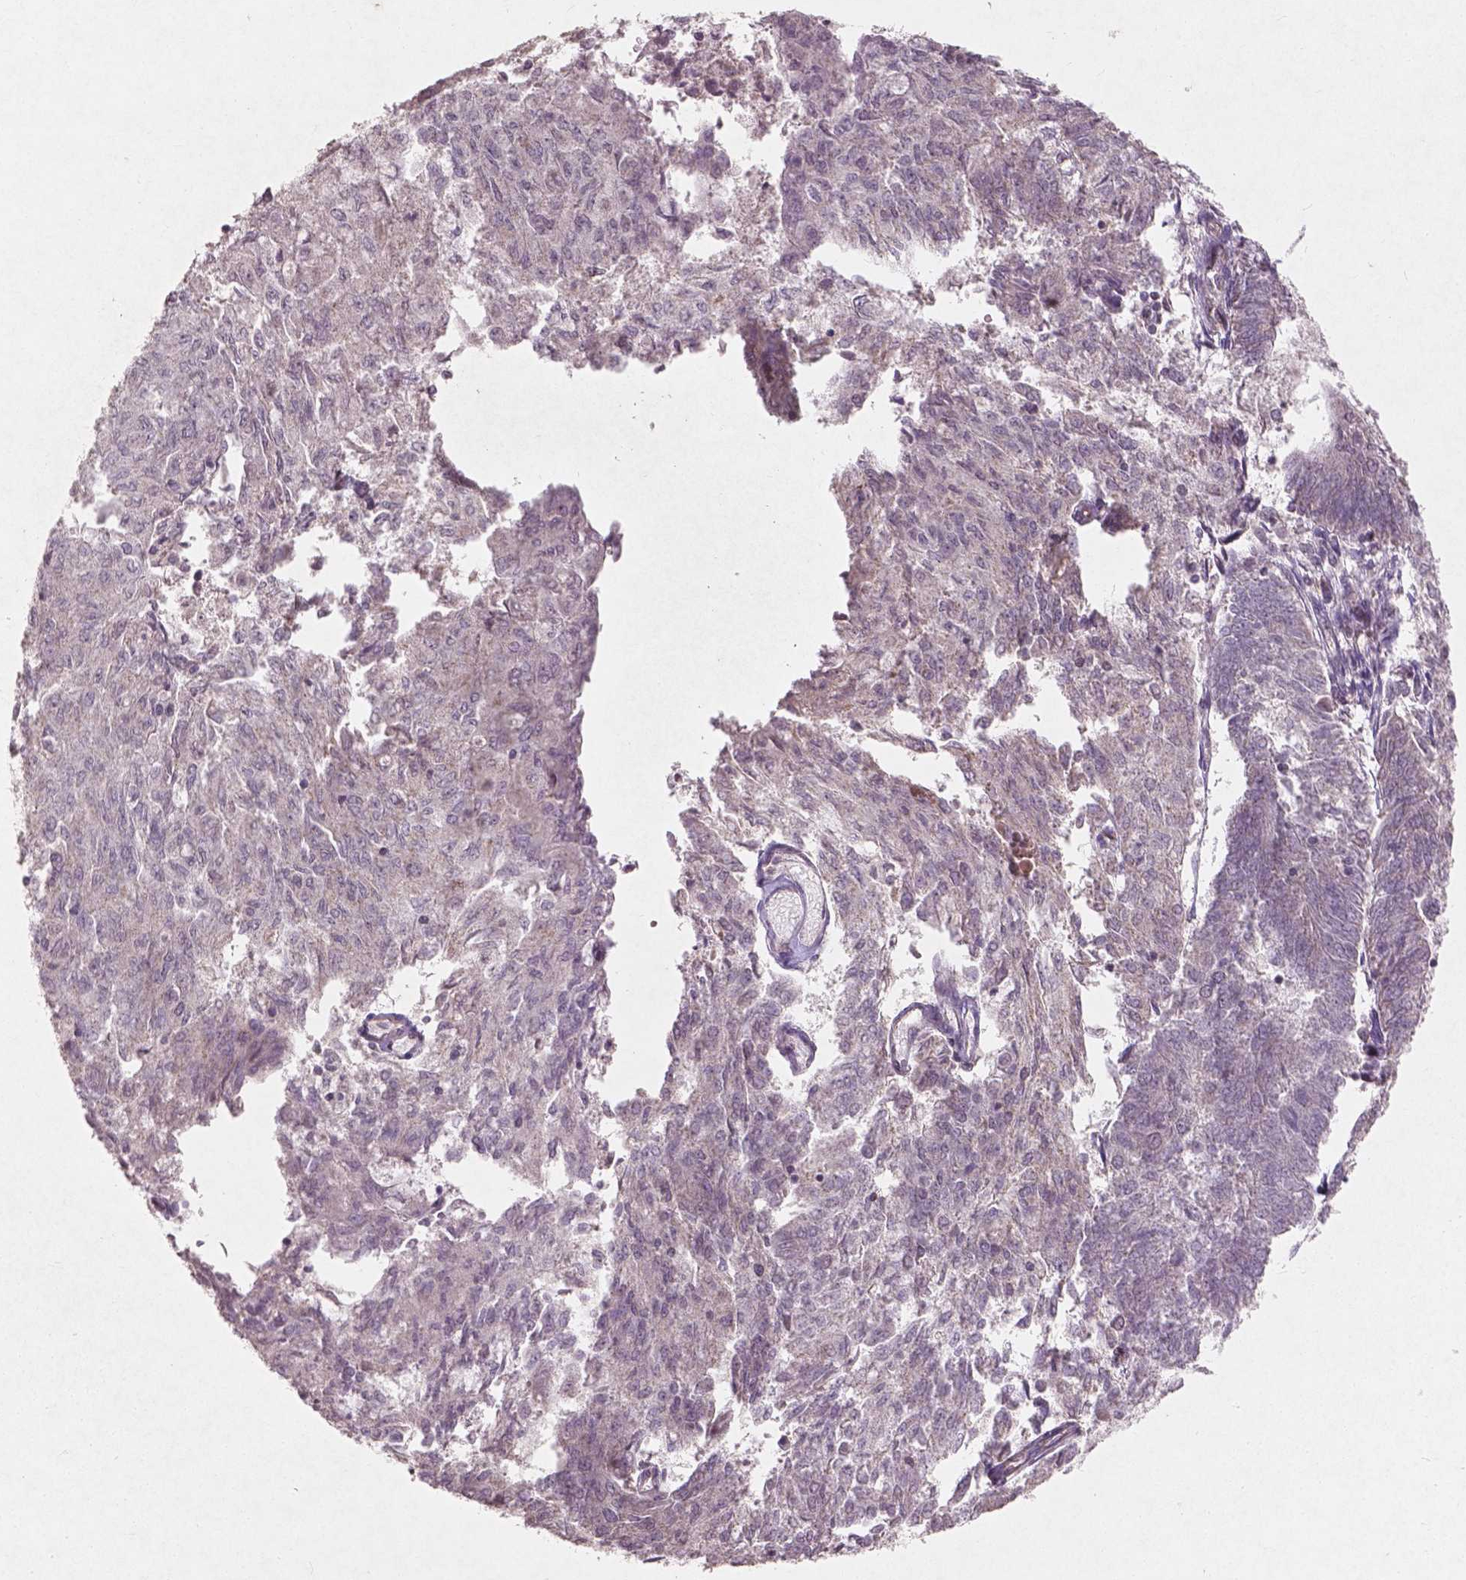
{"staining": {"intensity": "negative", "quantity": "none", "location": "none"}, "tissue": "endometrial cancer", "cell_type": "Tumor cells", "image_type": "cancer", "snomed": [{"axis": "morphology", "description": "Adenocarcinoma, NOS"}, {"axis": "topography", "description": "Endometrium"}], "caption": "There is no significant staining in tumor cells of endometrial cancer.", "gene": "SMAD2", "patient": {"sex": "female", "age": 82}}